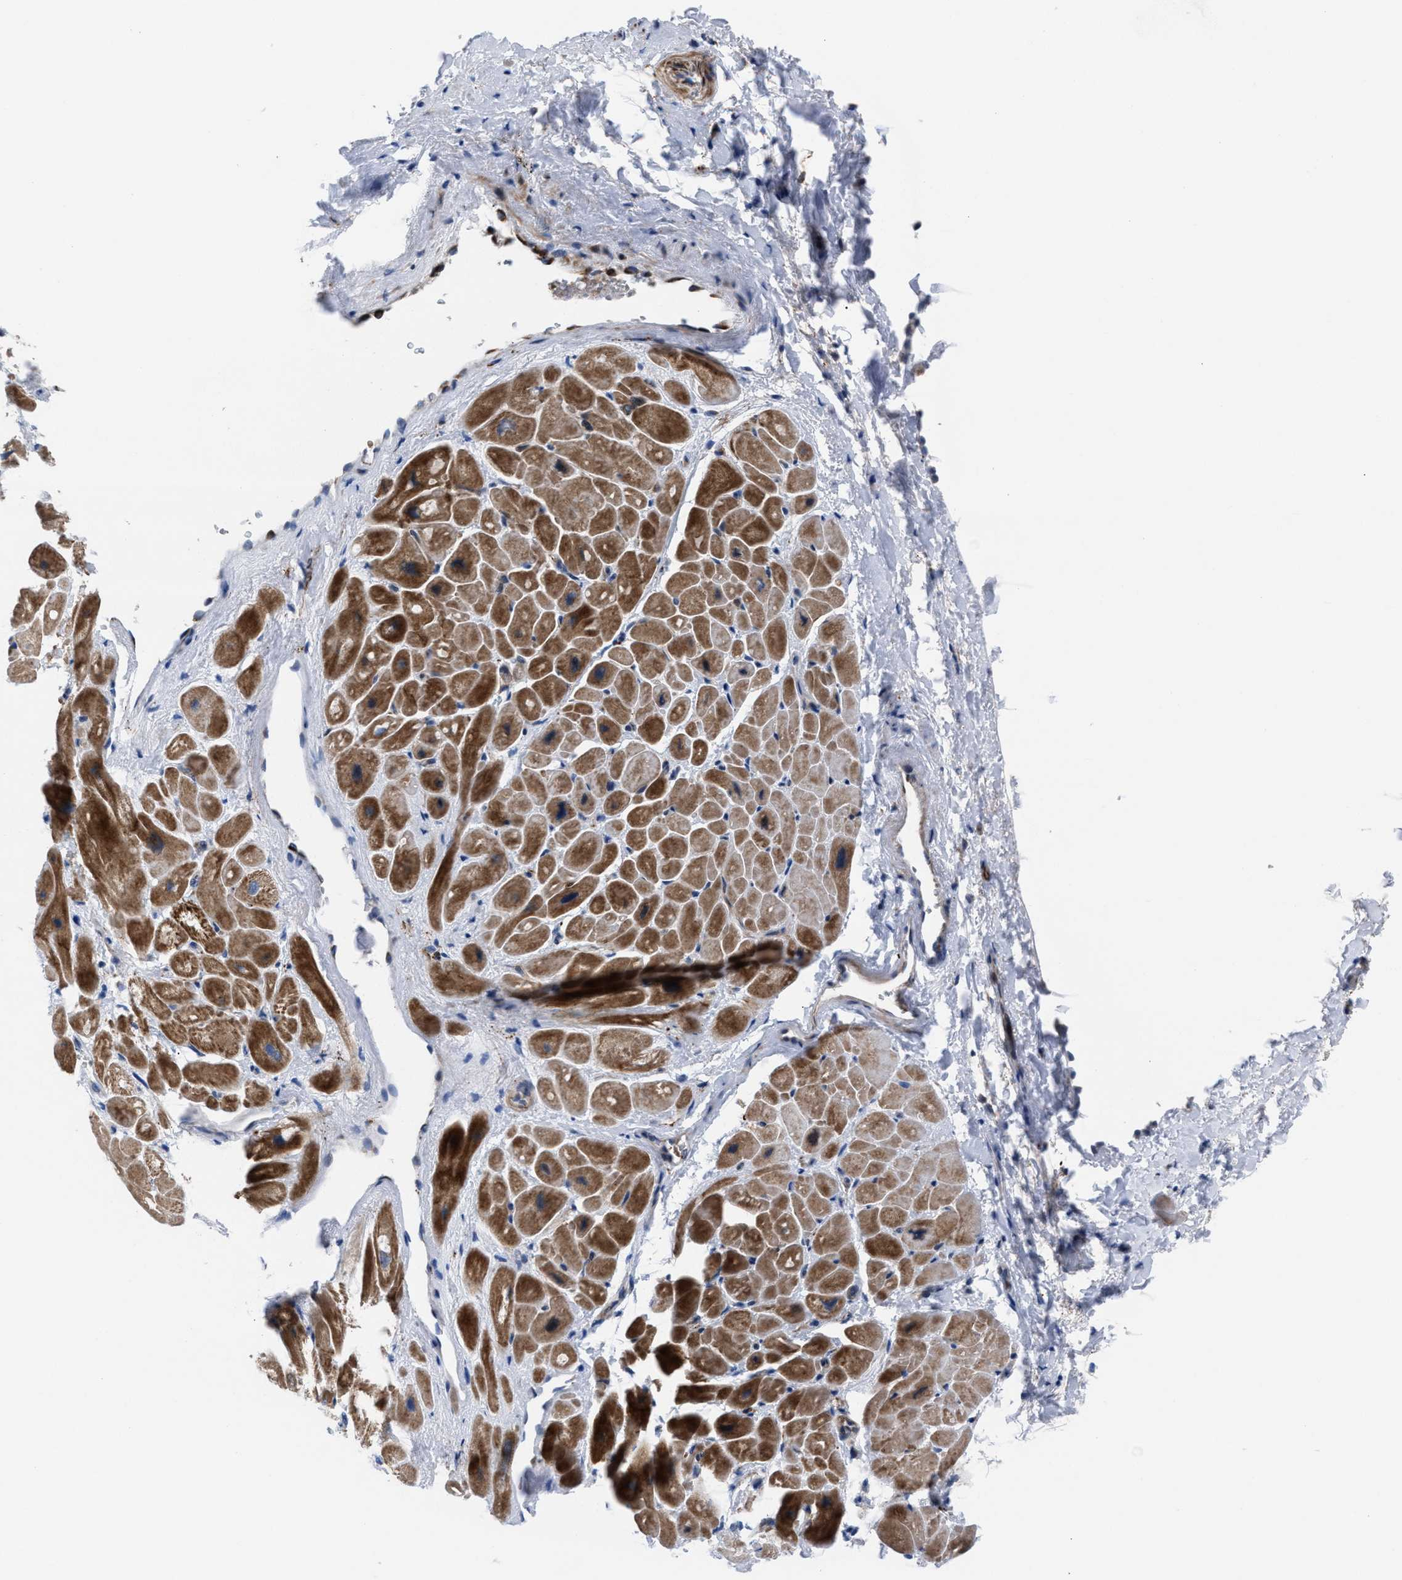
{"staining": {"intensity": "moderate", "quantity": ">75%", "location": "cytoplasmic/membranous"}, "tissue": "heart muscle", "cell_type": "Cardiomyocytes", "image_type": "normal", "snomed": [{"axis": "morphology", "description": "Normal tissue, NOS"}, {"axis": "topography", "description": "Heart"}], "caption": "Immunohistochemical staining of normal heart muscle demonstrates >75% levels of moderate cytoplasmic/membranous protein positivity in approximately >75% of cardiomyocytes. (DAB (3,3'-diaminobenzidine) = brown stain, brightfield microscopy at high magnification).", "gene": "SLC47A1", "patient": {"sex": "male", "age": 49}}